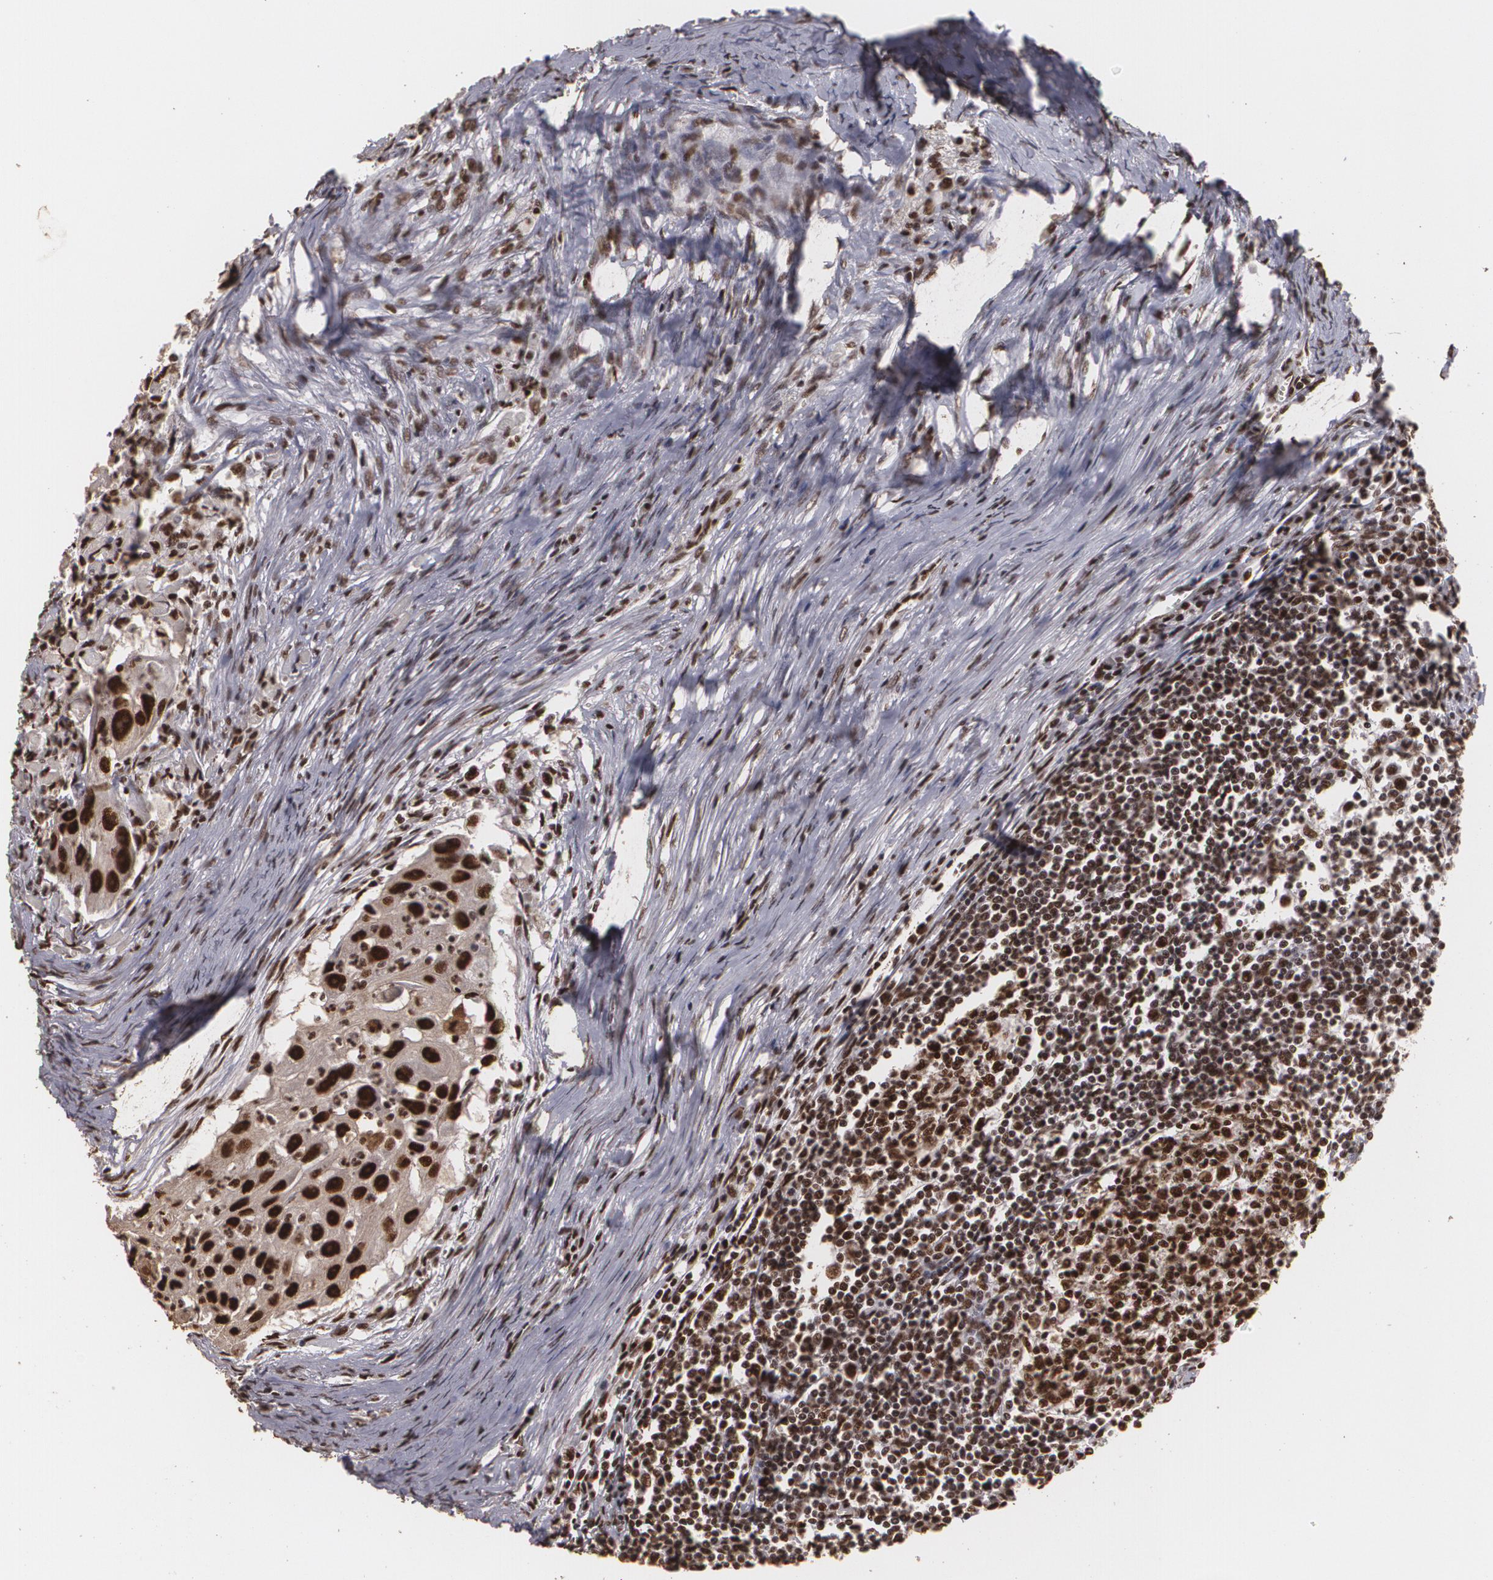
{"staining": {"intensity": "strong", "quantity": ">75%", "location": "cytoplasmic/membranous,nuclear"}, "tissue": "head and neck cancer", "cell_type": "Tumor cells", "image_type": "cancer", "snomed": [{"axis": "morphology", "description": "Squamous cell carcinoma, NOS"}, {"axis": "topography", "description": "Head-Neck"}], "caption": "About >75% of tumor cells in head and neck cancer (squamous cell carcinoma) show strong cytoplasmic/membranous and nuclear protein staining as visualized by brown immunohistochemical staining.", "gene": "RCOR1", "patient": {"sex": "male", "age": 64}}